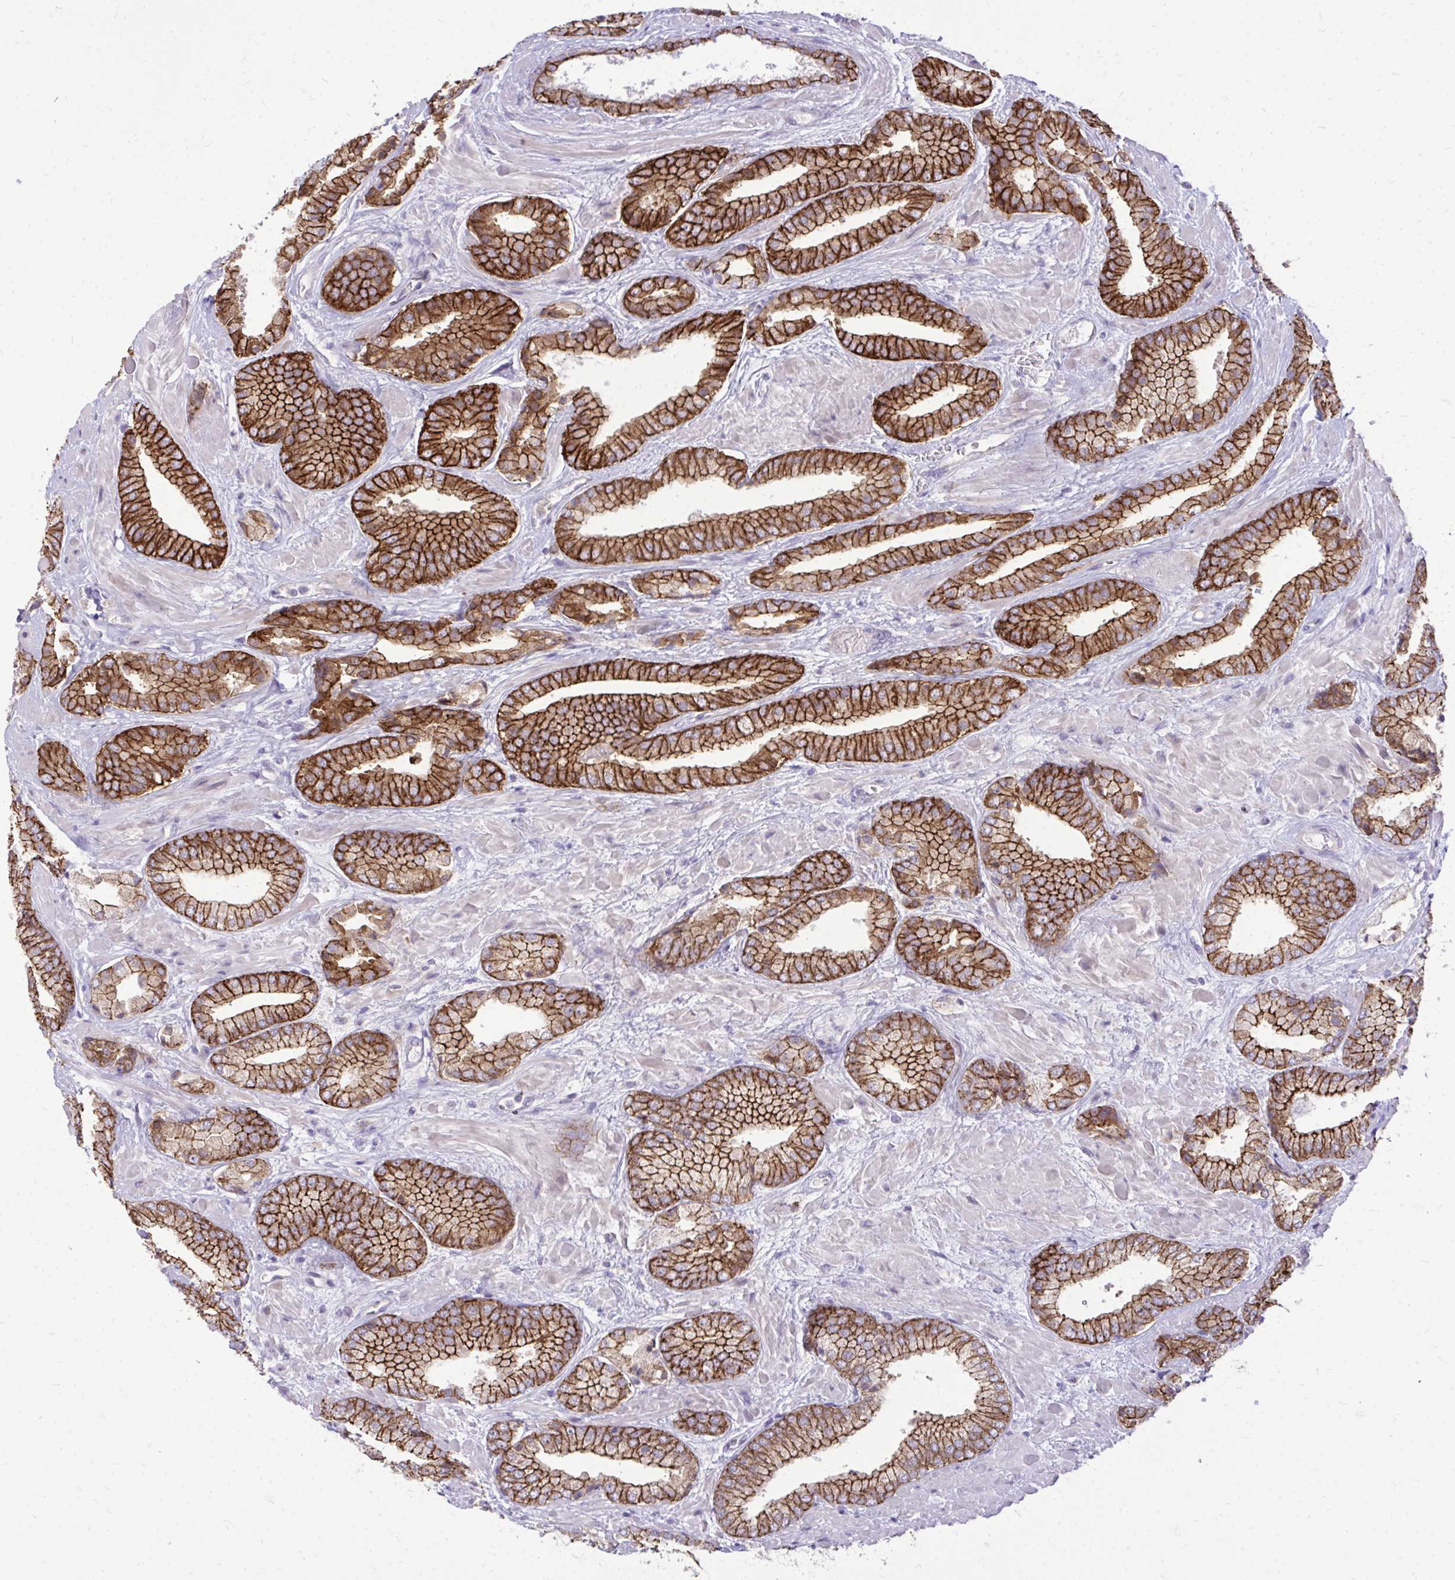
{"staining": {"intensity": "strong", "quantity": ">75%", "location": "cytoplasmic/membranous"}, "tissue": "prostate cancer", "cell_type": "Tumor cells", "image_type": "cancer", "snomed": [{"axis": "morphology", "description": "Adenocarcinoma, High grade"}, {"axis": "topography", "description": "Prostate"}], "caption": "Immunohistochemical staining of high-grade adenocarcinoma (prostate) exhibits high levels of strong cytoplasmic/membranous protein staining in approximately >75% of tumor cells.", "gene": "SPTBN2", "patient": {"sex": "male", "age": 56}}